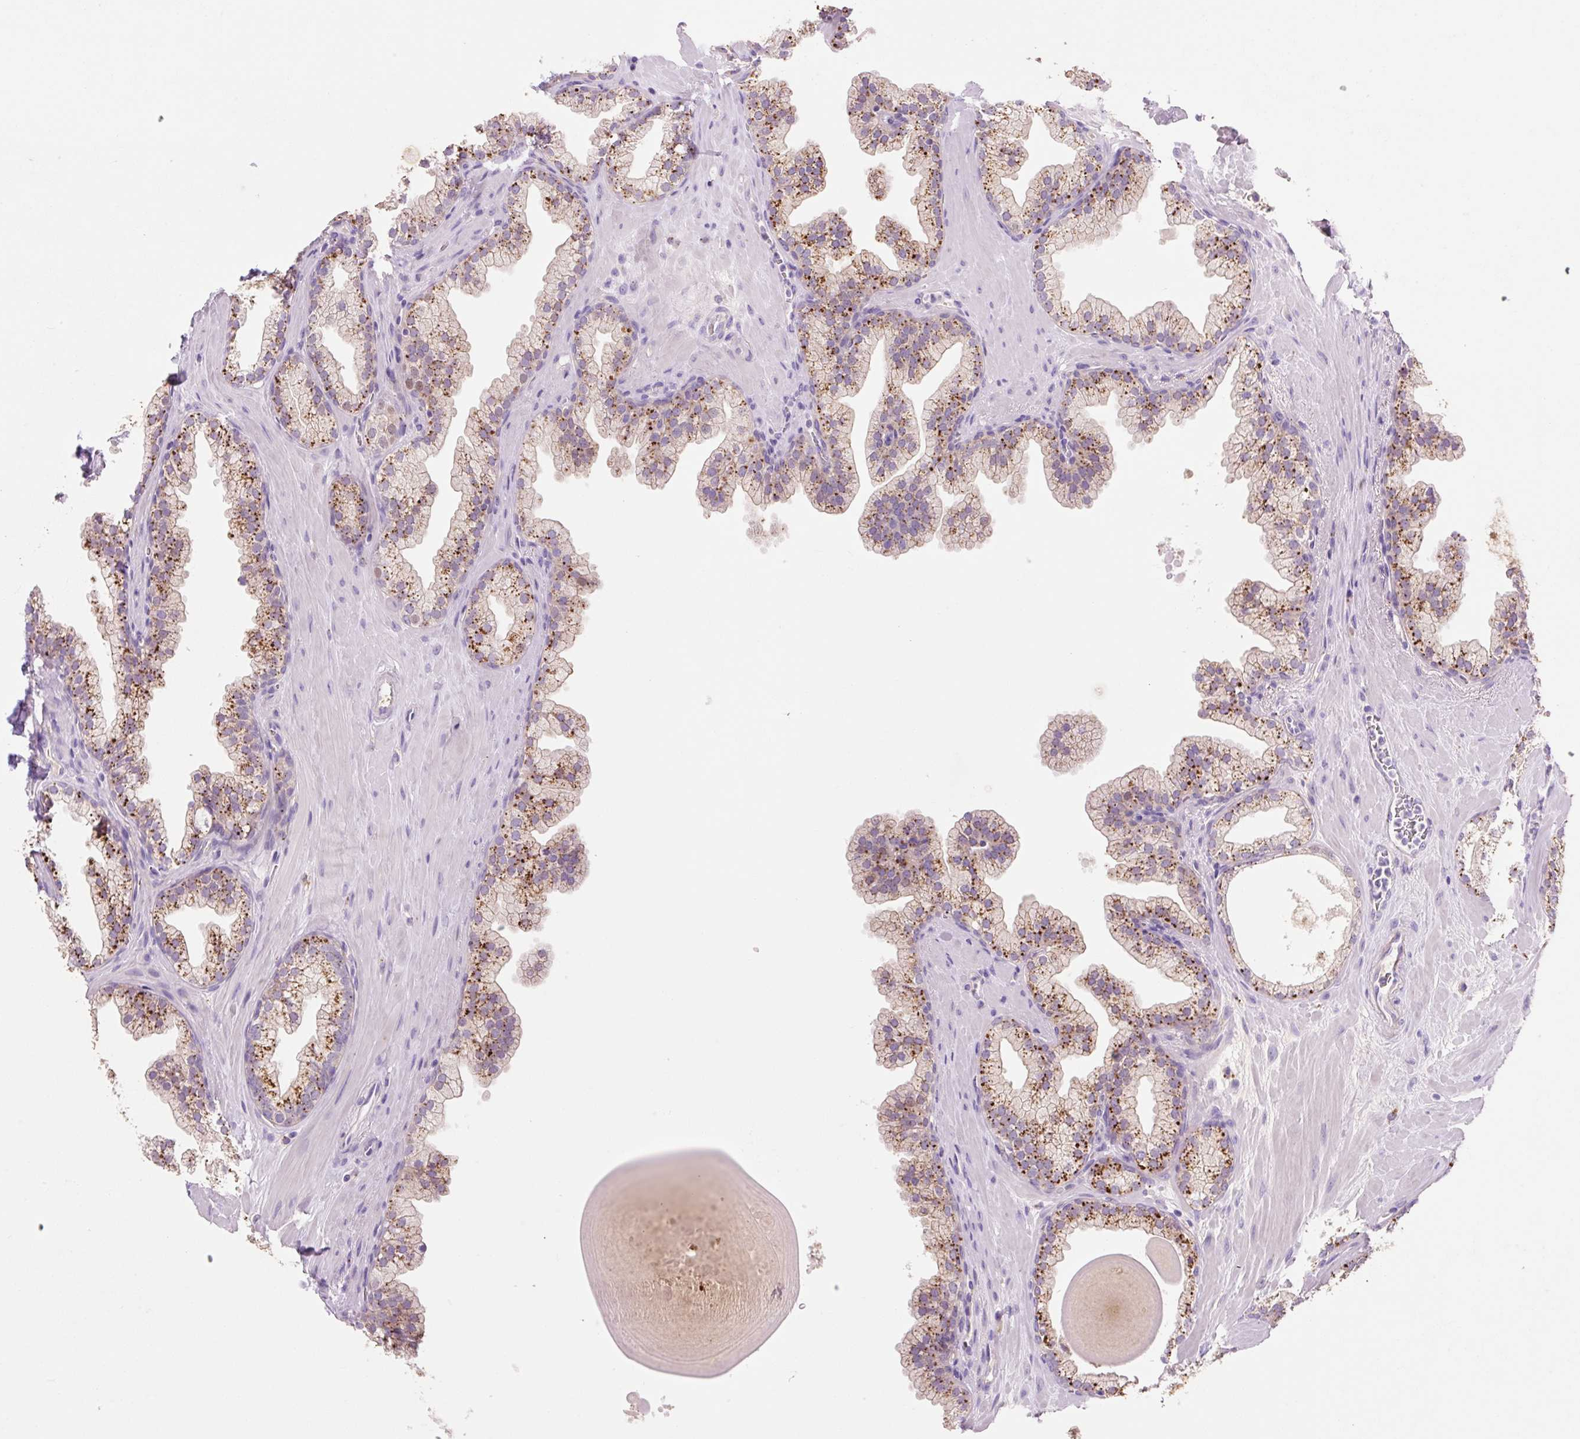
{"staining": {"intensity": "strong", "quantity": ">75%", "location": "cytoplasmic/membranous"}, "tissue": "prostate", "cell_type": "Glandular cells", "image_type": "normal", "snomed": [{"axis": "morphology", "description": "Normal tissue, NOS"}, {"axis": "topography", "description": "Prostate"}, {"axis": "topography", "description": "Peripheral nerve tissue"}], "caption": "Immunohistochemistry image of benign prostate stained for a protein (brown), which demonstrates high levels of strong cytoplasmic/membranous expression in approximately >75% of glandular cells.", "gene": "HEXA", "patient": {"sex": "male", "age": 61}}